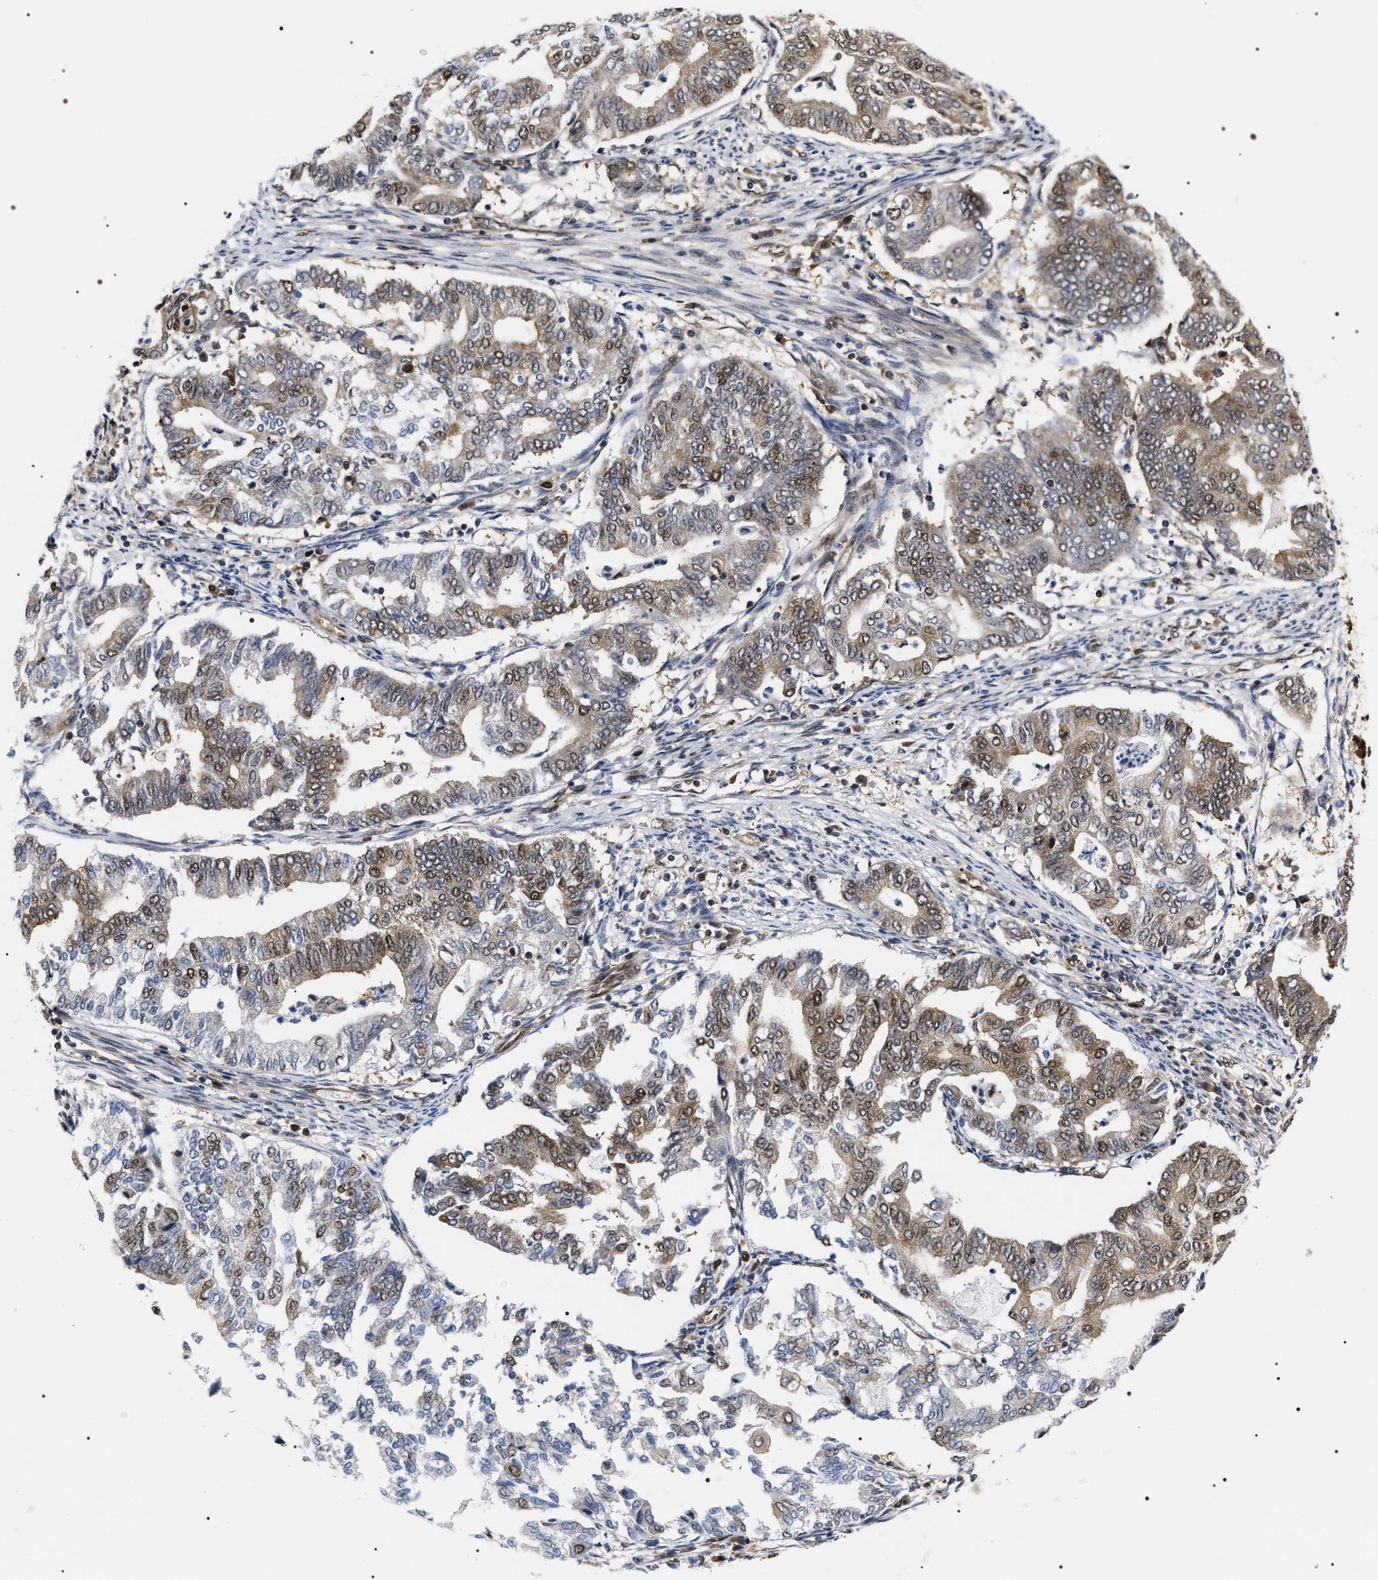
{"staining": {"intensity": "weak", "quantity": ">75%", "location": "cytoplasmic/membranous,nuclear"}, "tissue": "endometrial cancer", "cell_type": "Tumor cells", "image_type": "cancer", "snomed": [{"axis": "morphology", "description": "Adenocarcinoma, NOS"}, {"axis": "topography", "description": "Endometrium"}], "caption": "DAB (3,3'-diaminobenzidine) immunohistochemical staining of endometrial cancer (adenocarcinoma) exhibits weak cytoplasmic/membranous and nuclear protein expression in about >75% of tumor cells.", "gene": "BAG6", "patient": {"sex": "female", "age": 79}}